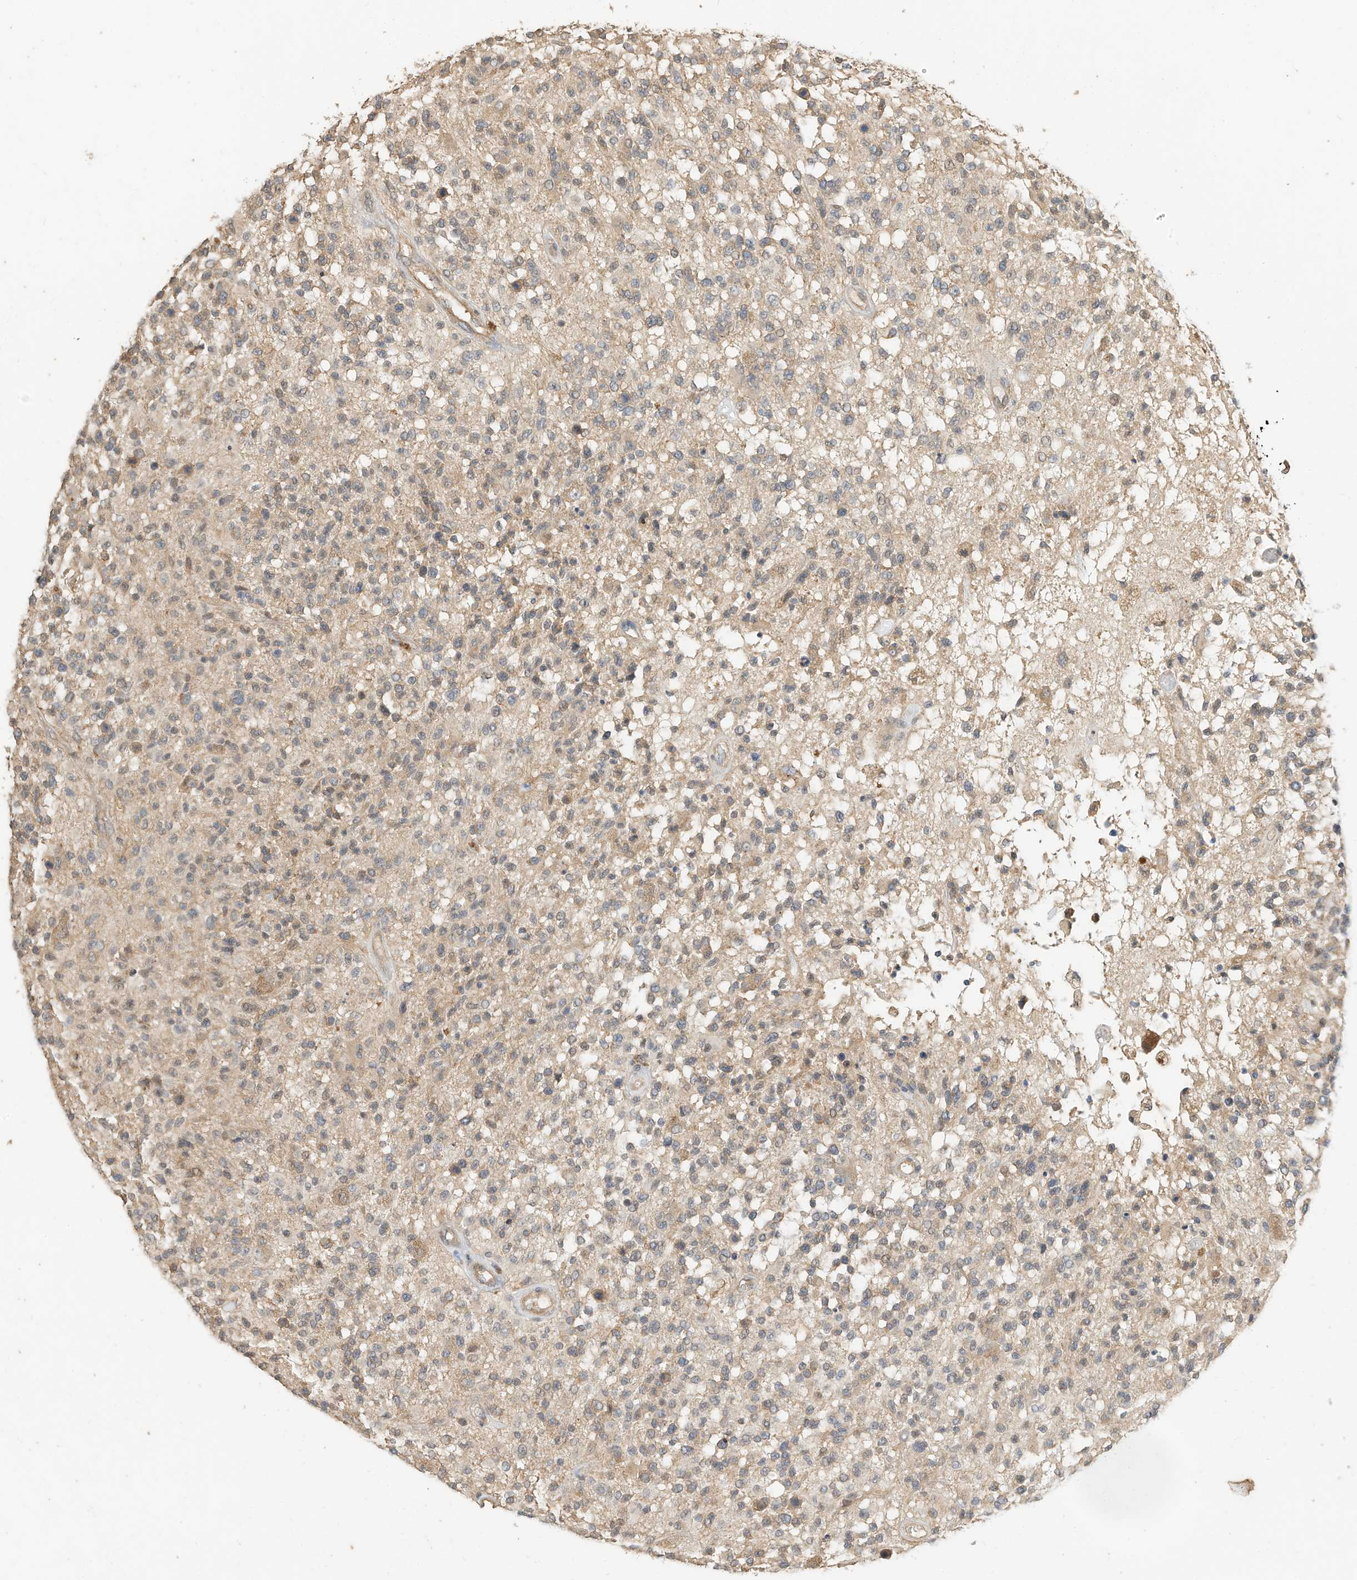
{"staining": {"intensity": "weak", "quantity": "<25%", "location": "cytoplasmic/membranous"}, "tissue": "glioma", "cell_type": "Tumor cells", "image_type": "cancer", "snomed": [{"axis": "morphology", "description": "Glioma, malignant, High grade"}, {"axis": "morphology", "description": "Glioblastoma, NOS"}, {"axis": "topography", "description": "Brain"}], "caption": "The image exhibits no significant staining in tumor cells of glioma.", "gene": "OFD1", "patient": {"sex": "male", "age": 60}}